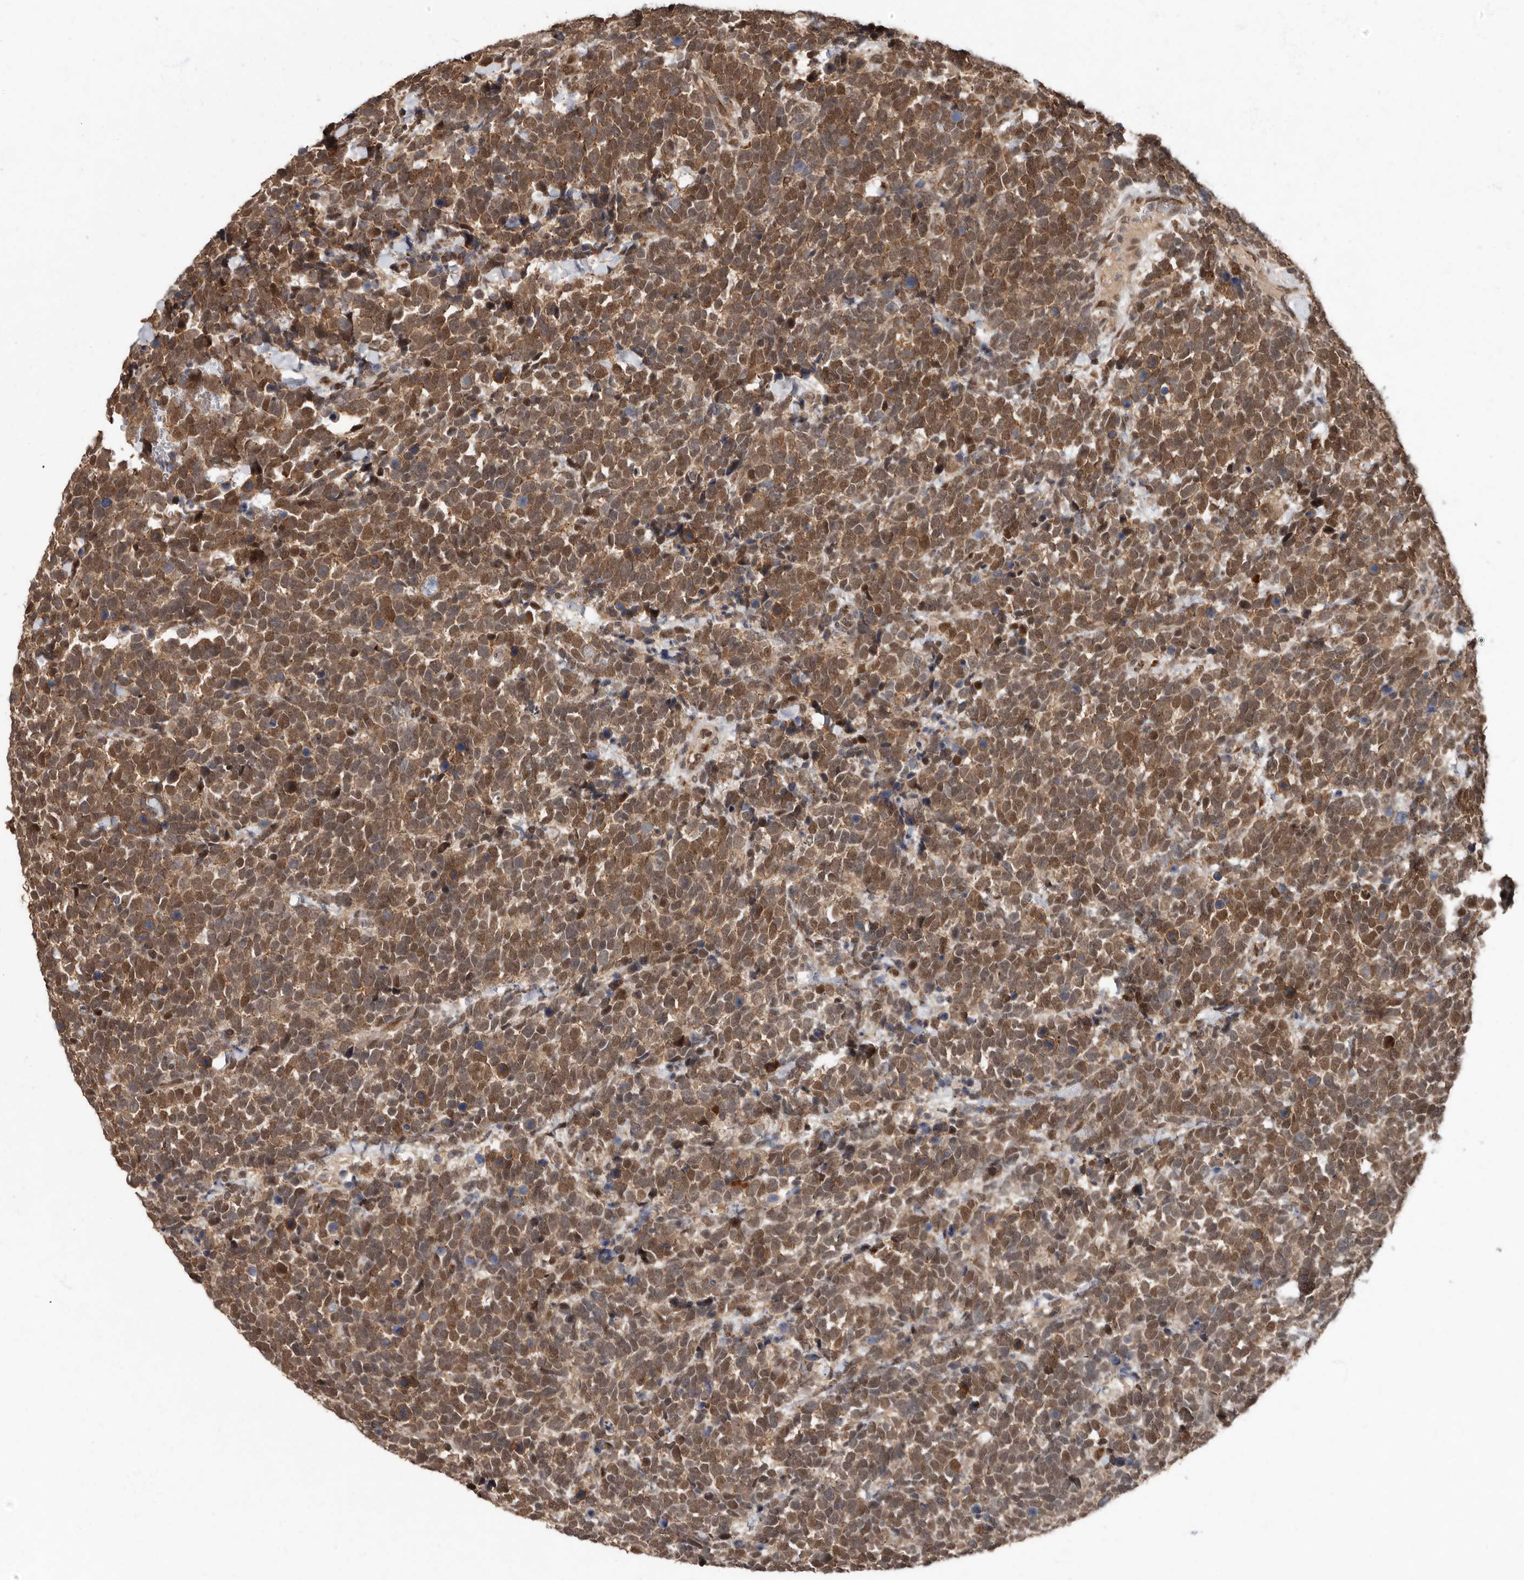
{"staining": {"intensity": "moderate", "quantity": ">75%", "location": "cytoplasmic/membranous,nuclear"}, "tissue": "urothelial cancer", "cell_type": "Tumor cells", "image_type": "cancer", "snomed": [{"axis": "morphology", "description": "Urothelial carcinoma, High grade"}, {"axis": "topography", "description": "Urinary bladder"}], "caption": "The histopathology image demonstrates staining of high-grade urothelial carcinoma, revealing moderate cytoplasmic/membranous and nuclear protein staining (brown color) within tumor cells. Immunohistochemistry stains the protein in brown and the nuclei are stained blue.", "gene": "LRGUK", "patient": {"sex": "female", "age": 82}}